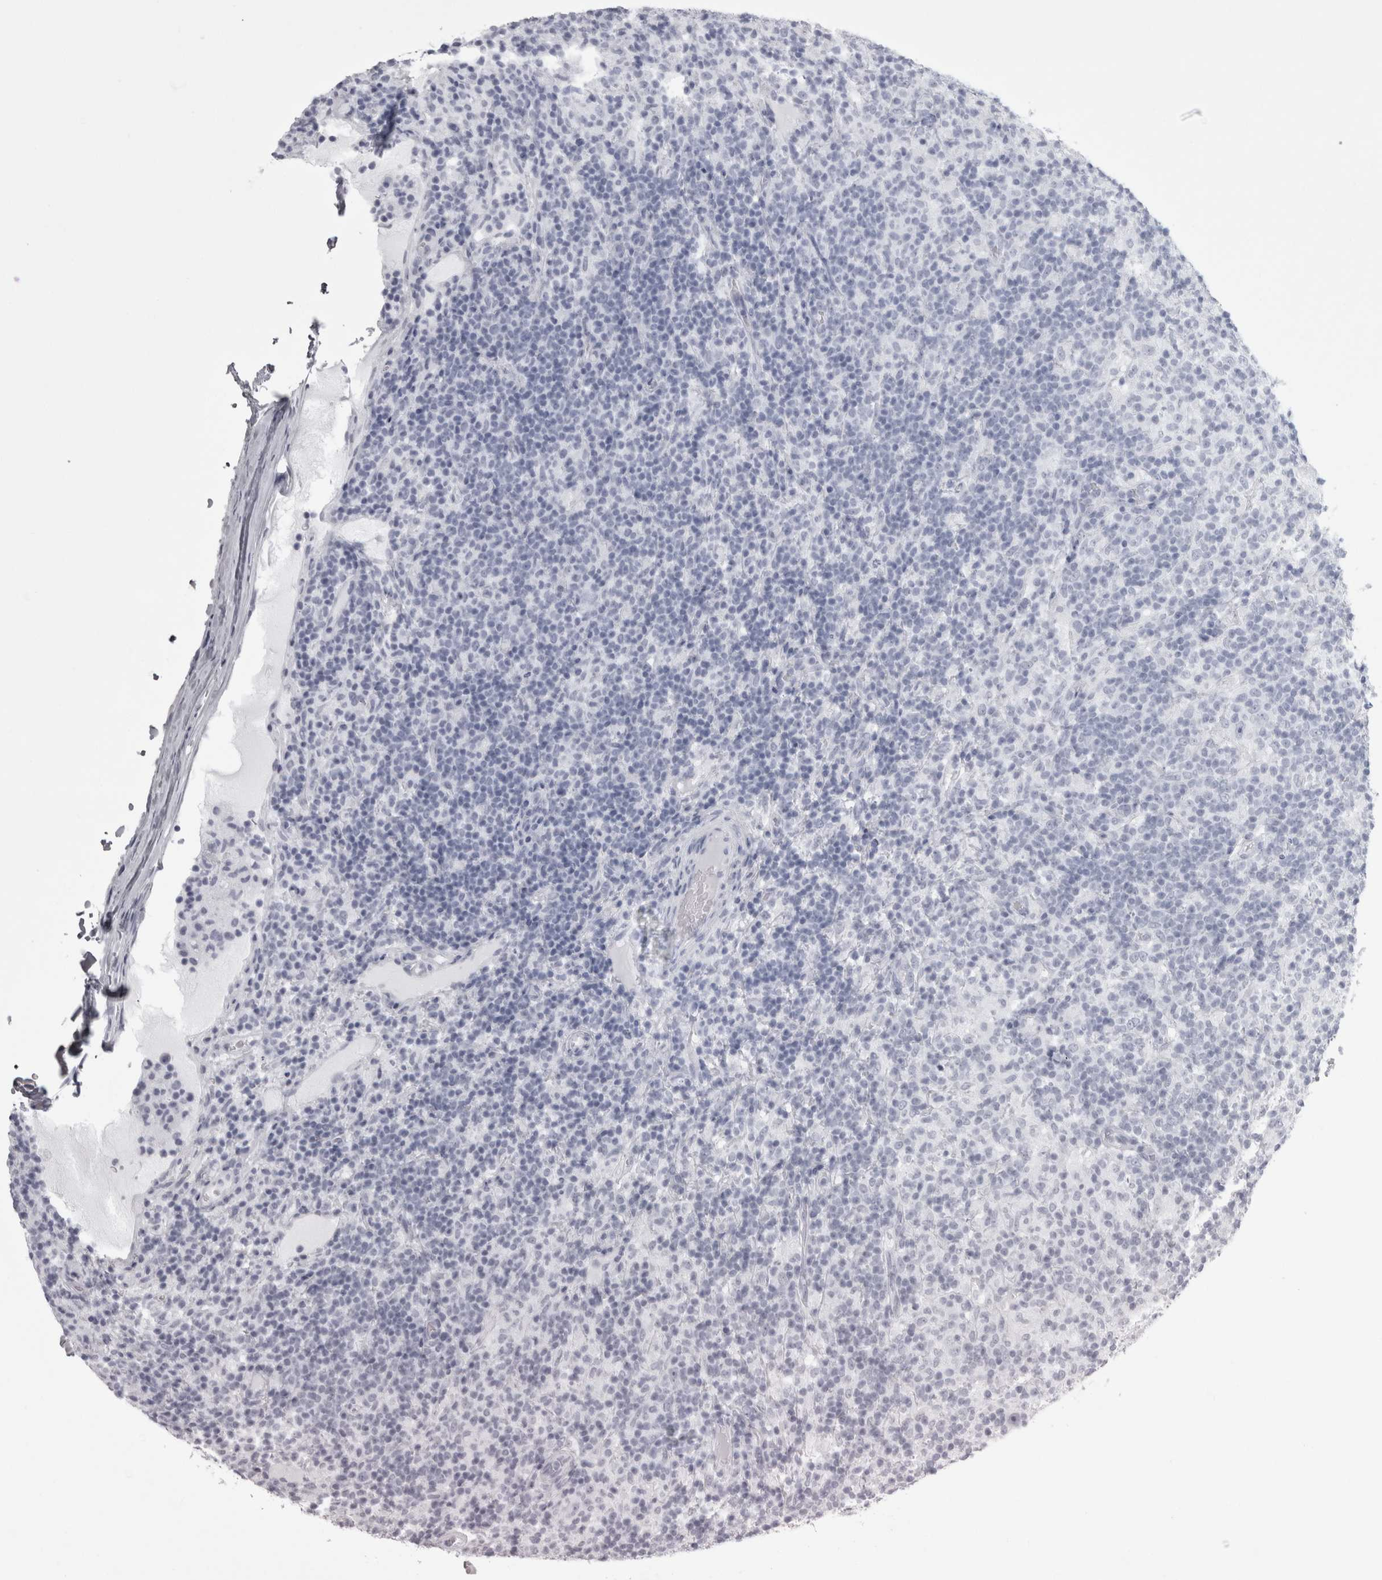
{"staining": {"intensity": "negative", "quantity": "none", "location": "none"}, "tissue": "lymphoma", "cell_type": "Tumor cells", "image_type": "cancer", "snomed": [{"axis": "morphology", "description": "Hodgkin's disease, NOS"}, {"axis": "topography", "description": "Lymph node"}], "caption": "Protein analysis of lymphoma reveals no significant positivity in tumor cells.", "gene": "SKAP1", "patient": {"sex": "male", "age": 70}}